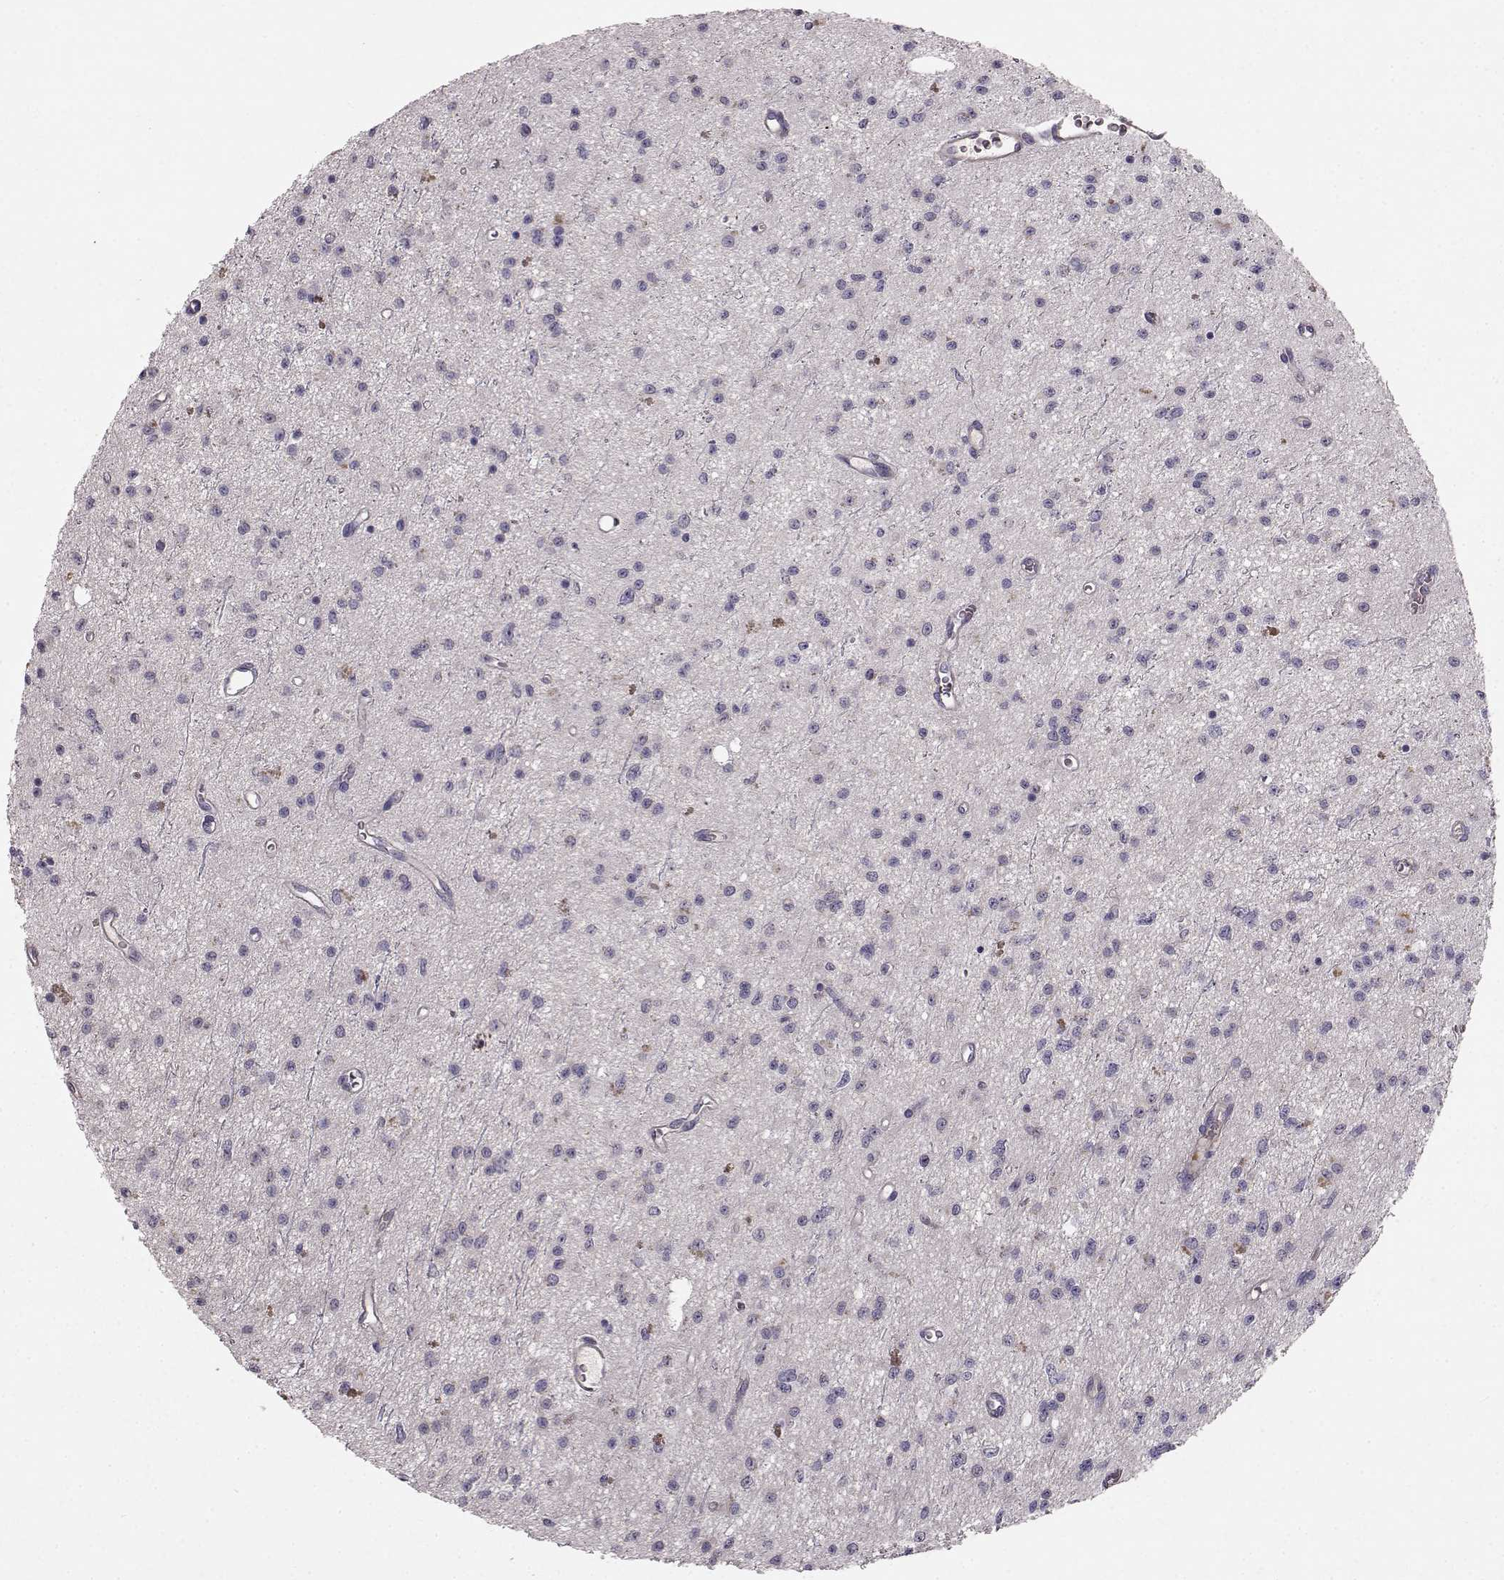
{"staining": {"intensity": "negative", "quantity": "none", "location": "none"}, "tissue": "glioma", "cell_type": "Tumor cells", "image_type": "cancer", "snomed": [{"axis": "morphology", "description": "Glioma, malignant, Low grade"}, {"axis": "topography", "description": "Brain"}], "caption": "This is an immunohistochemistry image of human glioma. There is no staining in tumor cells.", "gene": "CCNF", "patient": {"sex": "female", "age": 45}}